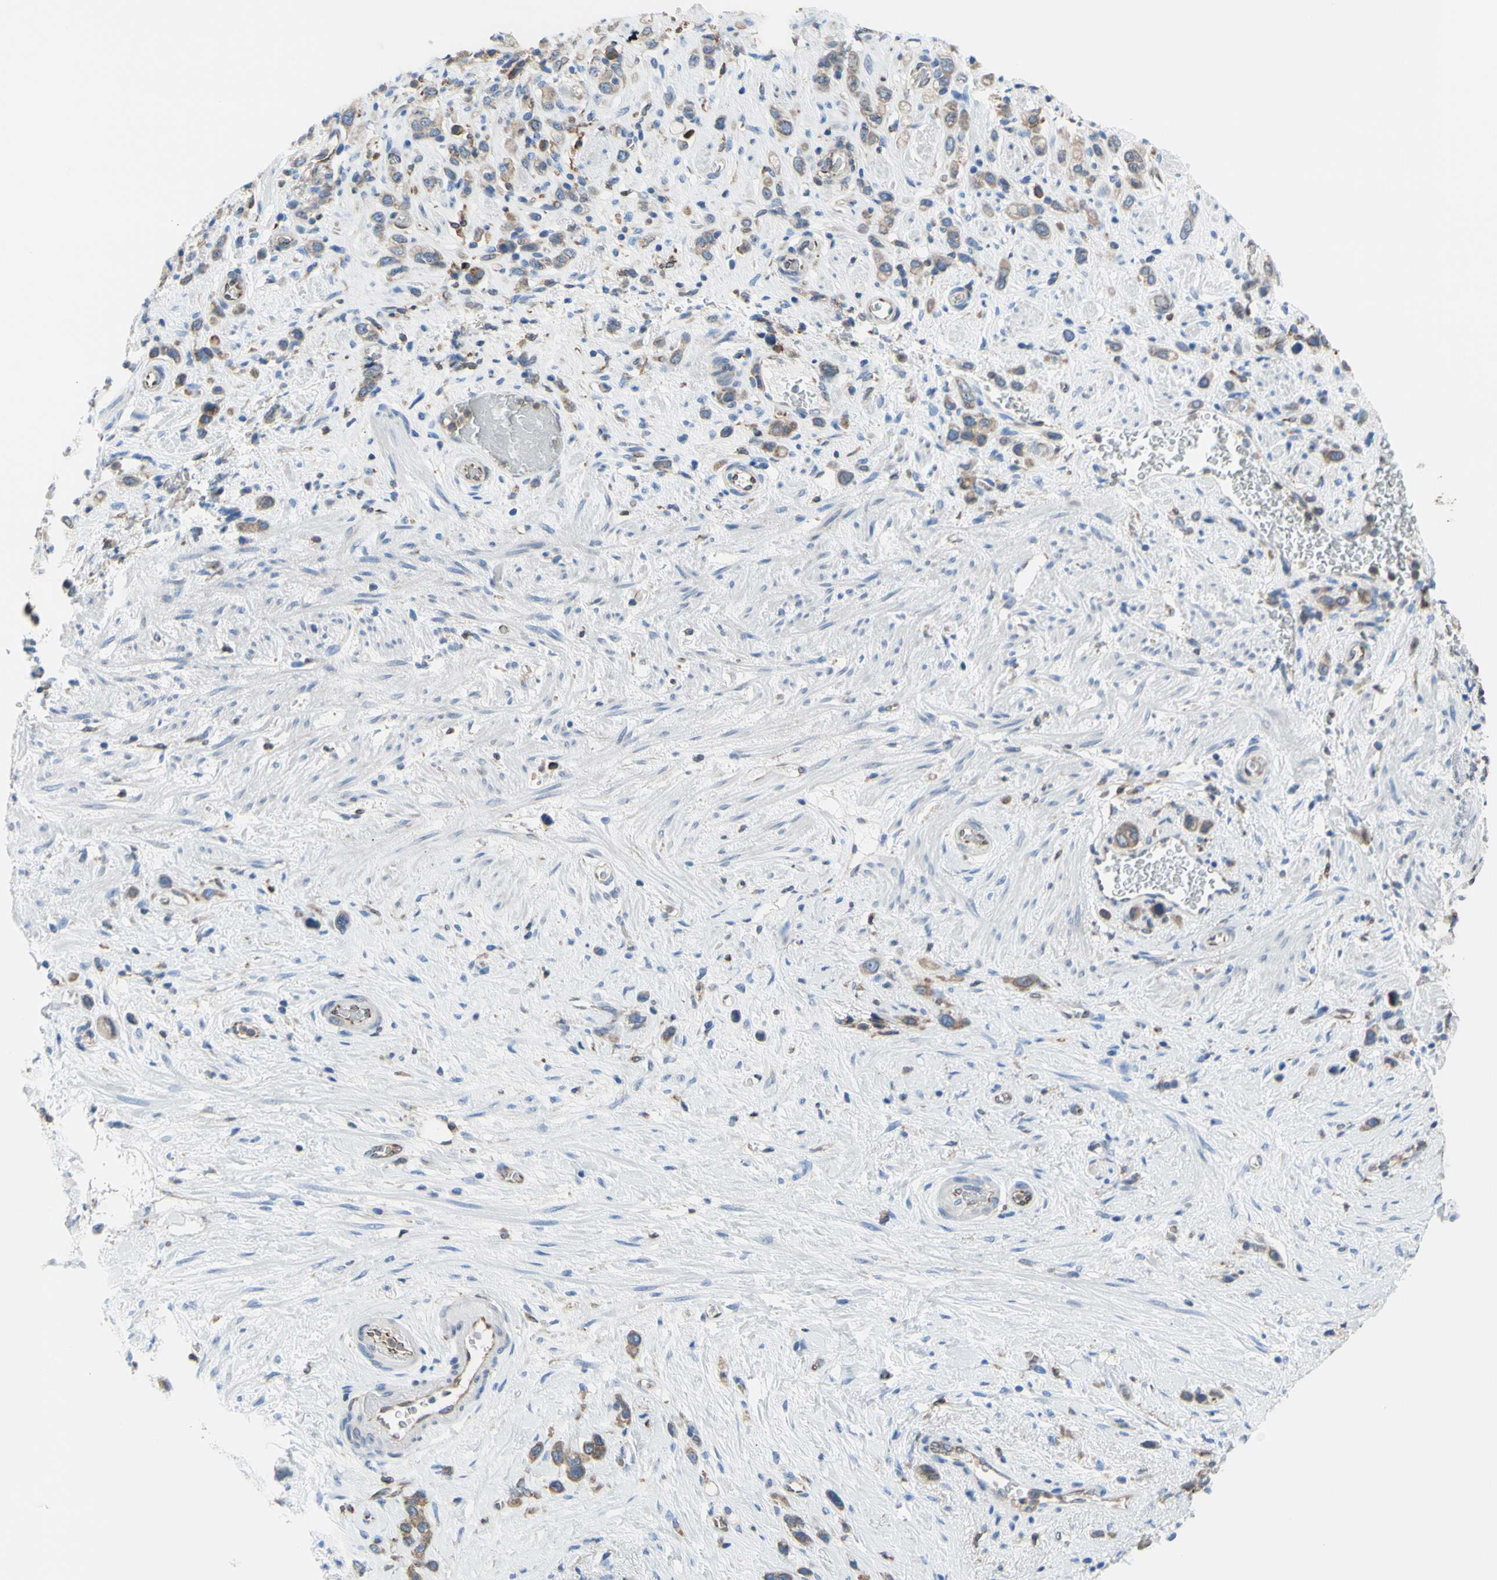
{"staining": {"intensity": "weak", "quantity": "25%-75%", "location": "cytoplasmic/membranous"}, "tissue": "stomach cancer", "cell_type": "Tumor cells", "image_type": "cancer", "snomed": [{"axis": "morphology", "description": "Adenocarcinoma, NOS"}, {"axis": "morphology", "description": "Adenocarcinoma, High grade"}, {"axis": "topography", "description": "Stomach, upper"}, {"axis": "topography", "description": "Stomach, lower"}], "caption": "Protein staining displays weak cytoplasmic/membranous expression in about 25%-75% of tumor cells in stomach cancer (high-grade adenocarcinoma).", "gene": "MGST2", "patient": {"sex": "female", "age": 65}}